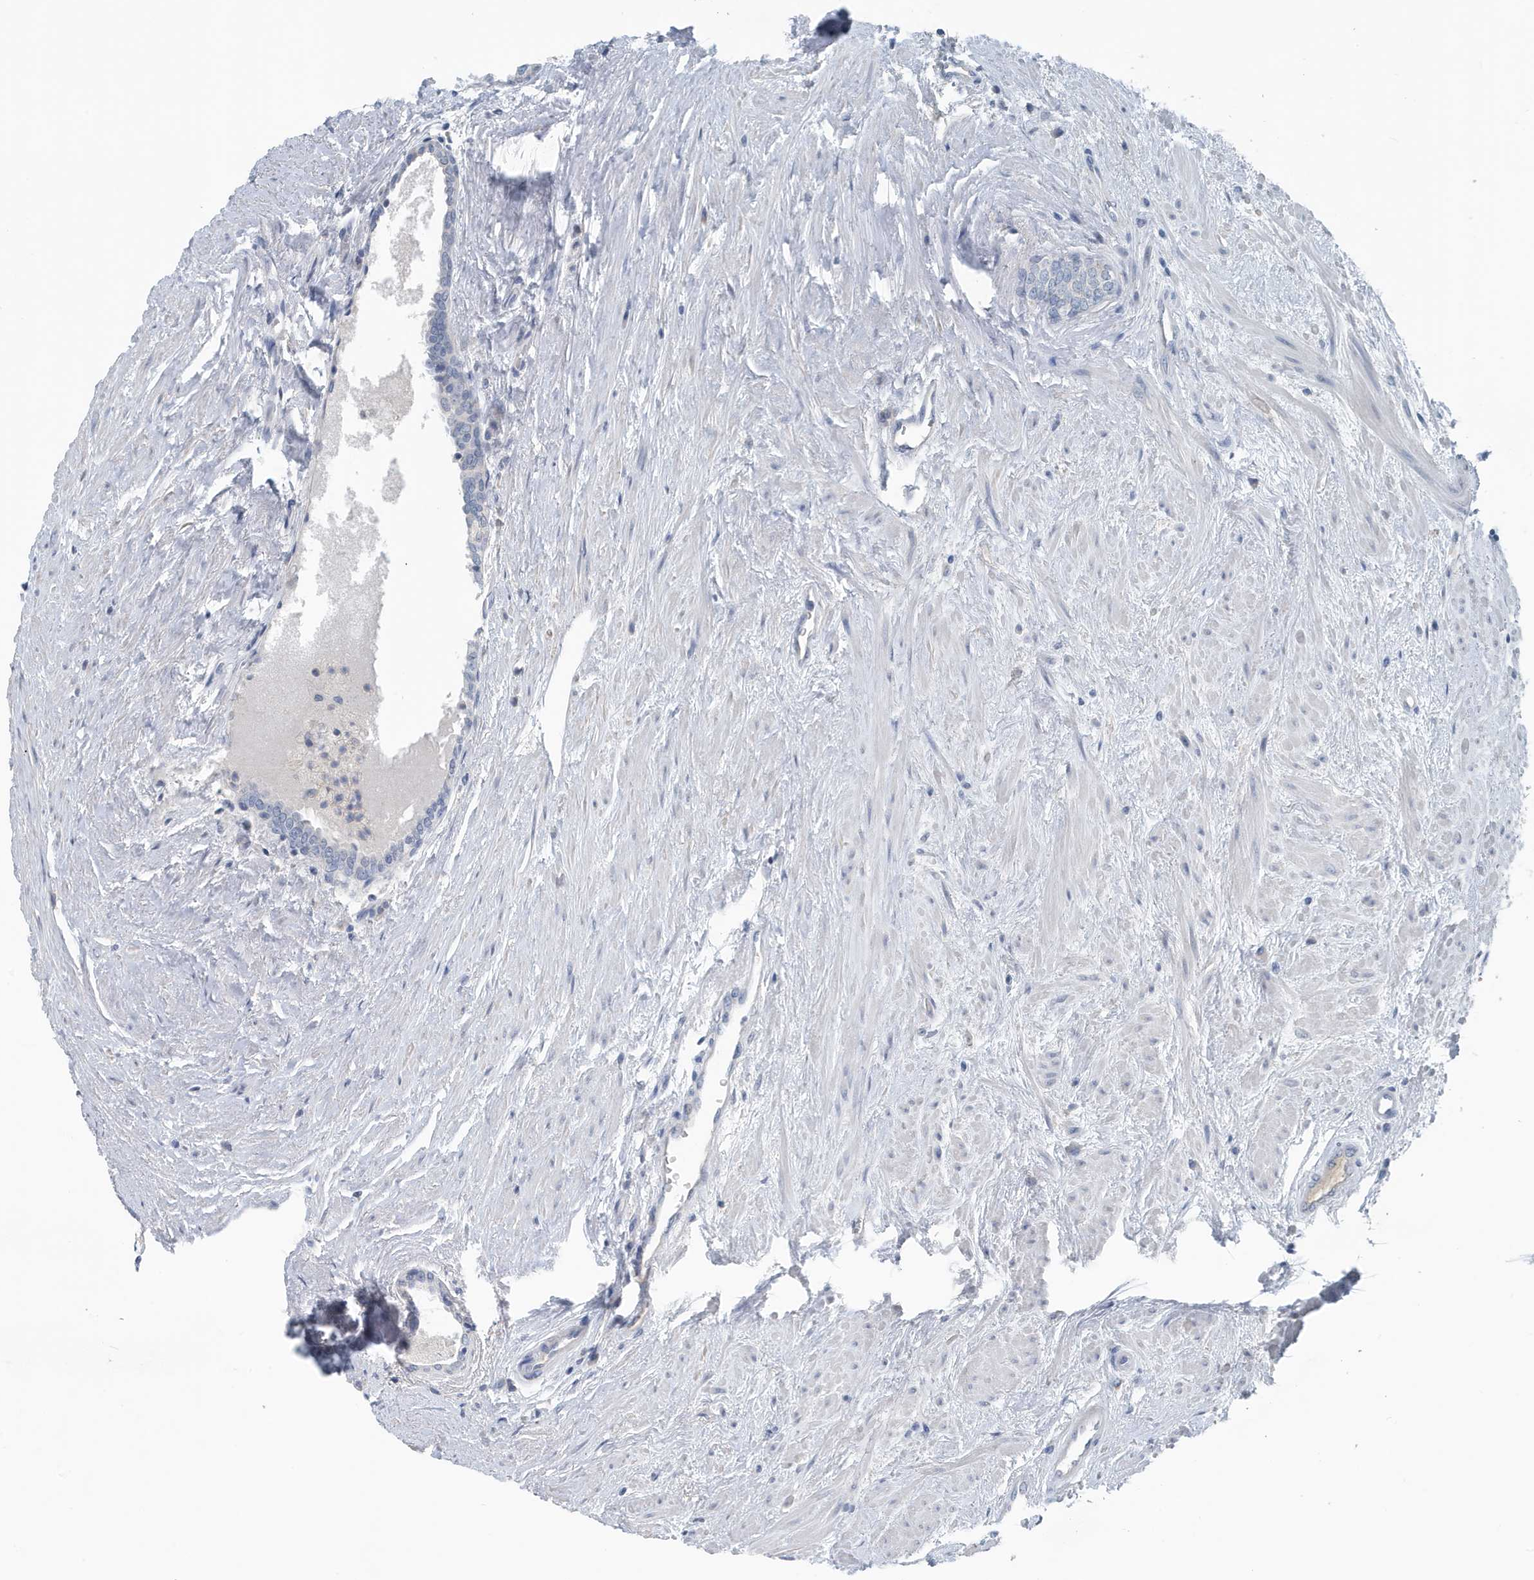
{"staining": {"intensity": "negative", "quantity": "none", "location": "none"}, "tissue": "prostate cancer", "cell_type": "Tumor cells", "image_type": "cancer", "snomed": [{"axis": "morphology", "description": "Adenocarcinoma, High grade"}, {"axis": "topography", "description": "Prostate"}], "caption": "Immunohistochemistry micrograph of neoplastic tissue: human prostate cancer stained with DAB (3,3'-diaminobenzidine) reveals no significant protein expression in tumor cells.", "gene": "UGT2B4", "patient": {"sex": "male", "age": 61}}